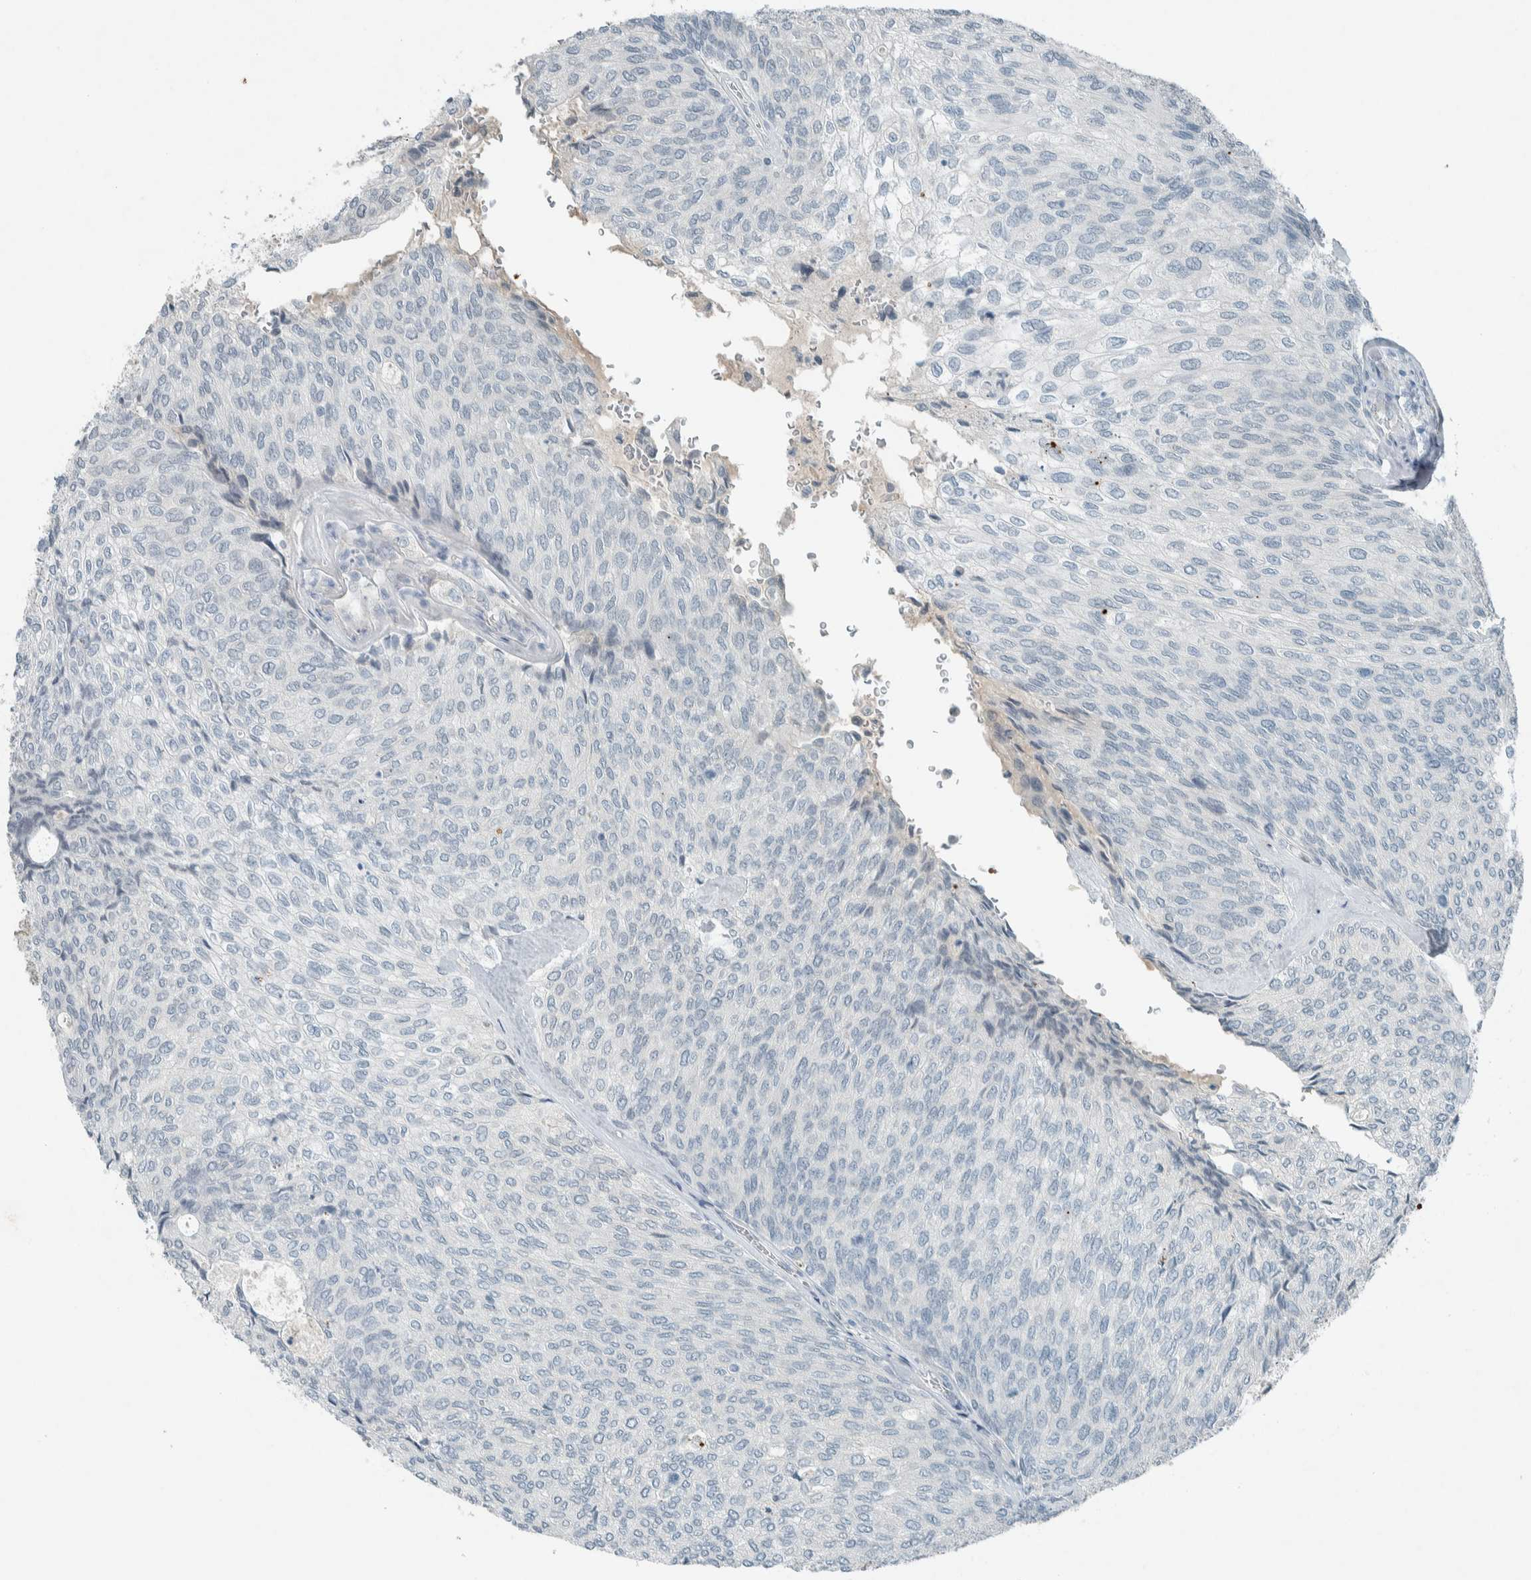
{"staining": {"intensity": "negative", "quantity": "none", "location": "none"}, "tissue": "urothelial cancer", "cell_type": "Tumor cells", "image_type": "cancer", "snomed": [{"axis": "morphology", "description": "Urothelial carcinoma, Low grade"}, {"axis": "topography", "description": "Urinary bladder"}], "caption": "High power microscopy histopathology image of an immunohistochemistry (IHC) micrograph of urothelial carcinoma (low-grade), revealing no significant positivity in tumor cells. The staining is performed using DAB (3,3'-diaminobenzidine) brown chromogen with nuclei counter-stained in using hematoxylin.", "gene": "CERCAM", "patient": {"sex": "female", "age": 79}}